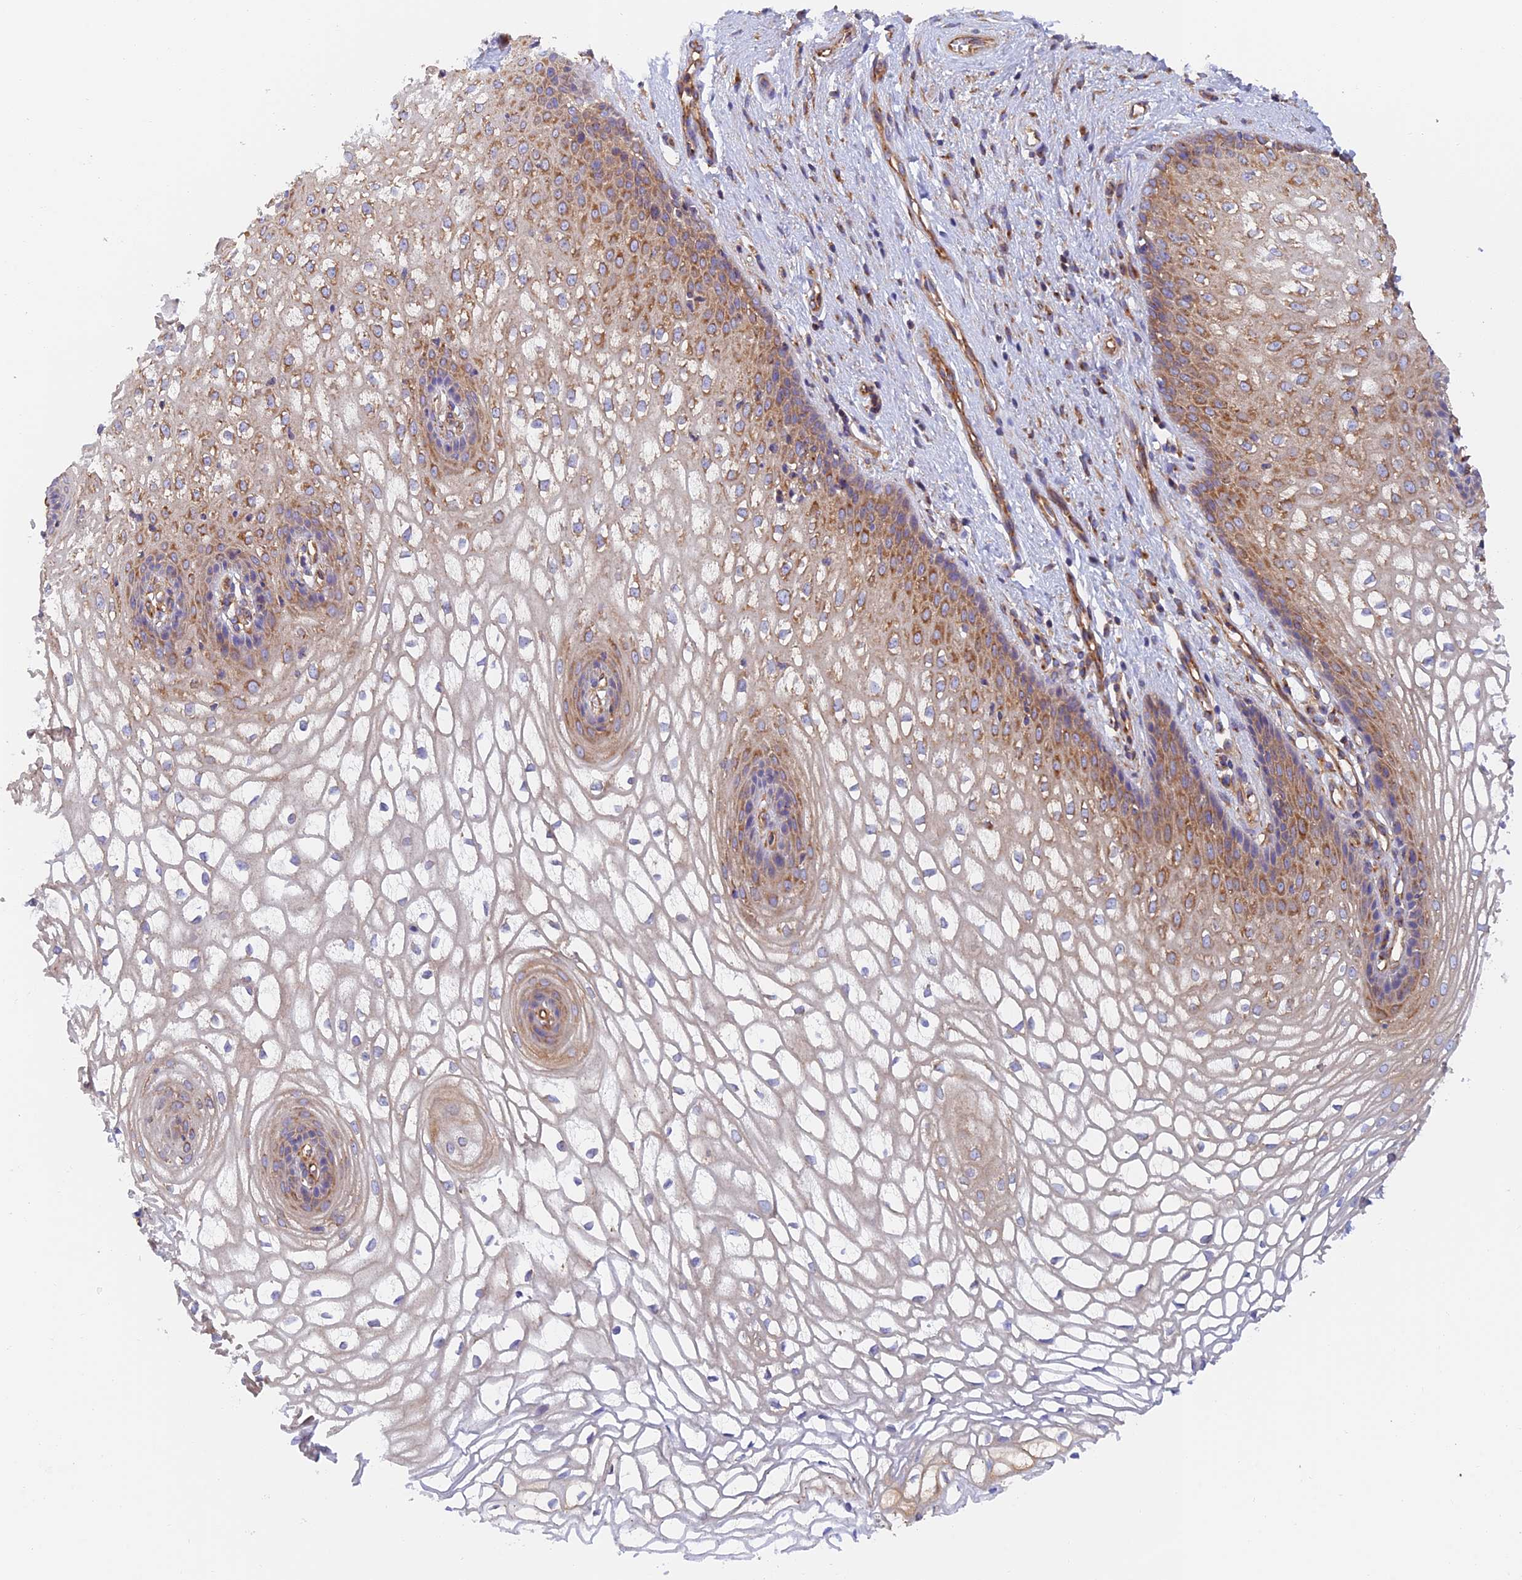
{"staining": {"intensity": "moderate", "quantity": "25%-75%", "location": "cytoplasmic/membranous"}, "tissue": "vagina", "cell_type": "Squamous epithelial cells", "image_type": "normal", "snomed": [{"axis": "morphology", "description": "Normal tissue, NOS"}, {"axis": "topography", "description": "Vagina"}], "caption": "Immunohistochemical staining of normal vagina displays 25%-75% levels of moderate cytoplasmic/membranous protein positivity in approximately 25%-75% of squamous epithelial cells. (DAB IHC with brightfield microscopy, high magnification).", "gene": "DCTN2", "patient": {"sex": "female", "age": 34}}